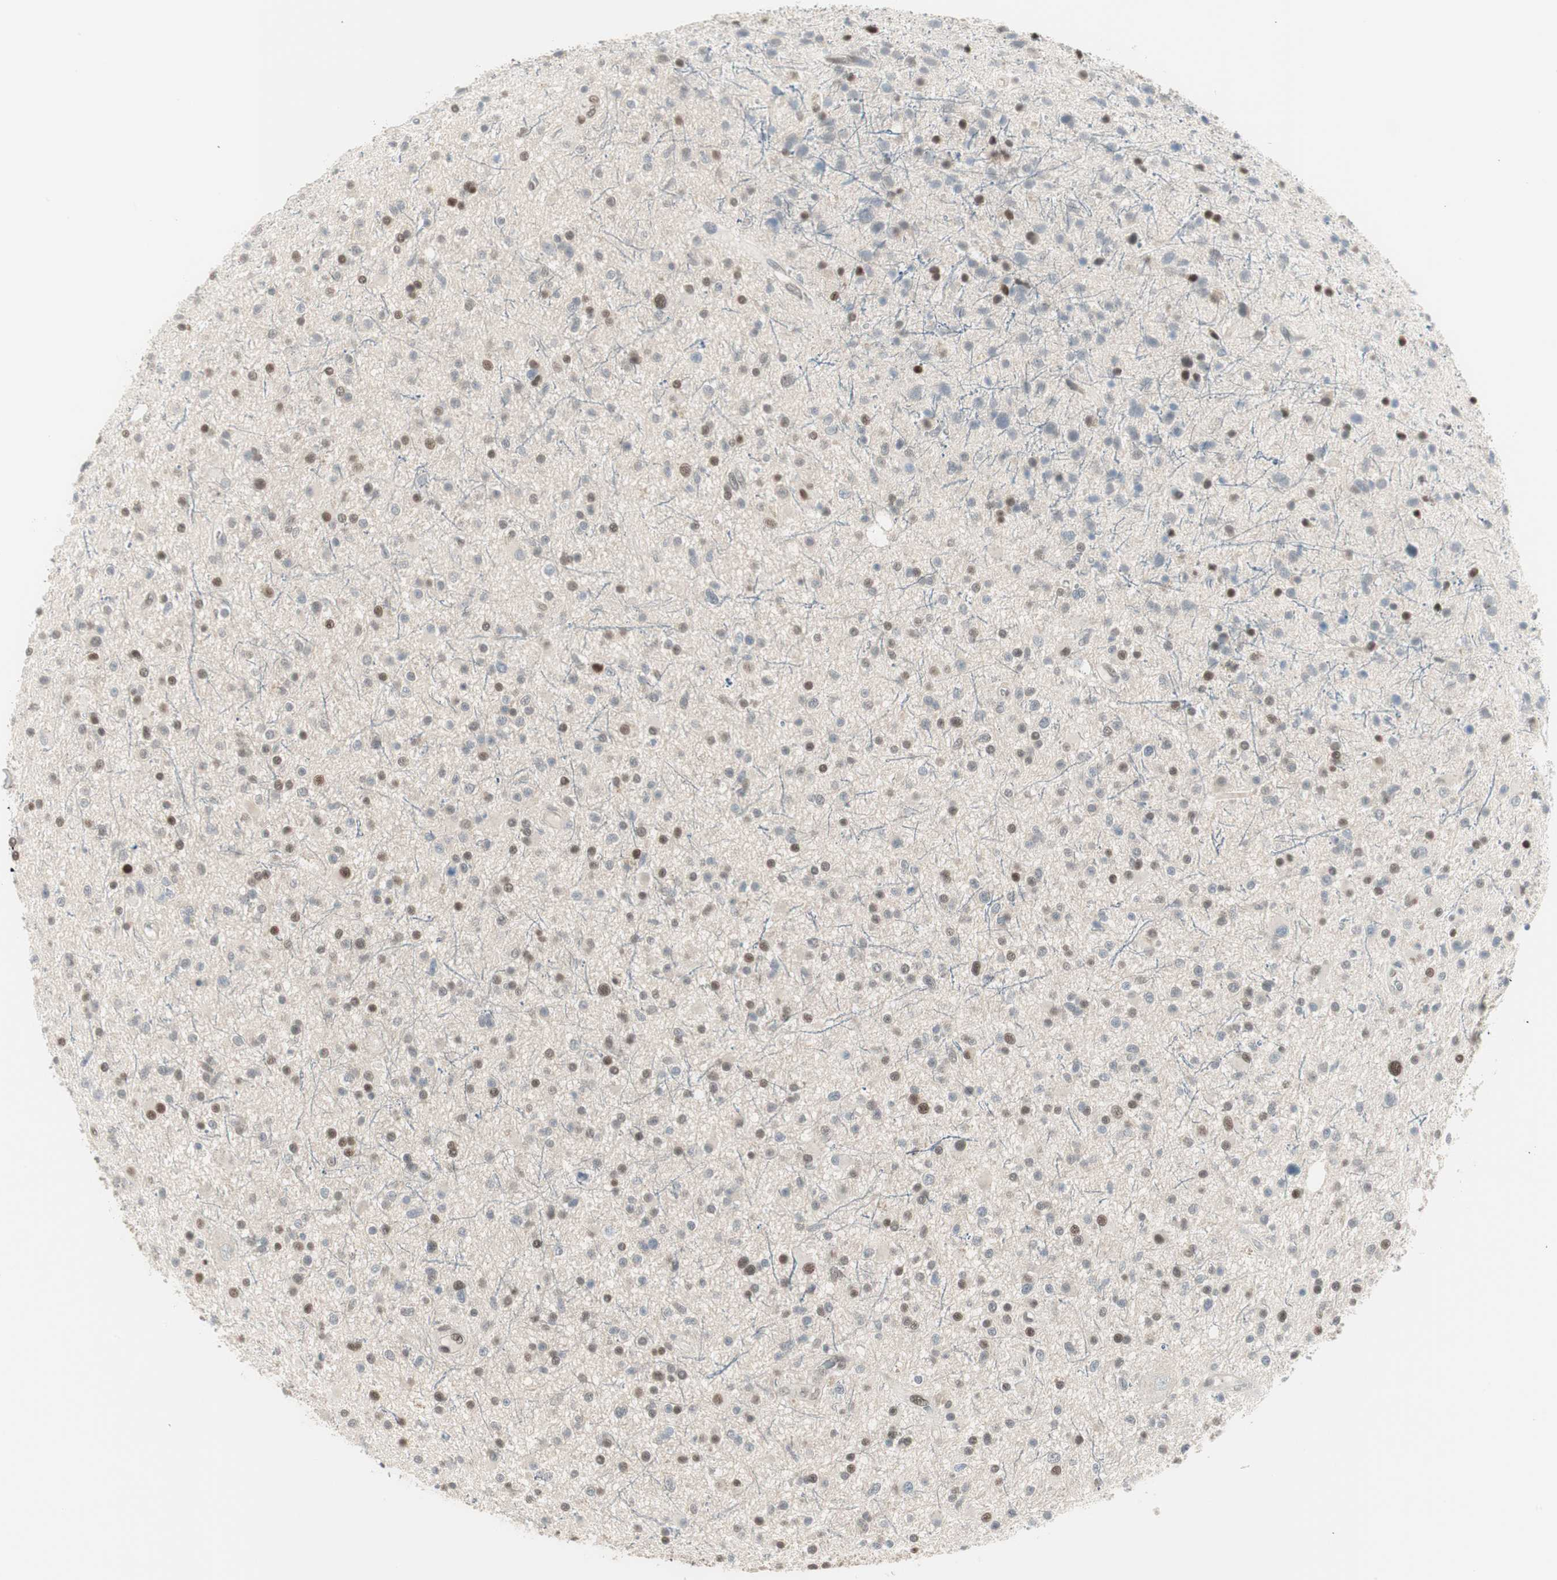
{"staining": {"intensity": "moderate", "quantity": "25%-75%", "location": "nuclear"}, "tissue": "glioma", "cell_type": "Tumor cells", "image_type": "cancer", "snomed": [{"axis": "morphology", "description": "Glioma, malignant, High grade"}, {"axis": "topography", "description": "Brain"}], "caption": "IHC (DAB (3,3'-diaminobenzidine)) staining of glioma displays moderate nuclear protein expression in about 25%-75% of tumor cells. (brown staining indicates protein expression, while blue staining denotes nuclei).", "gene": "LONP2", "patient": {"sex": "male", "age": 33}}